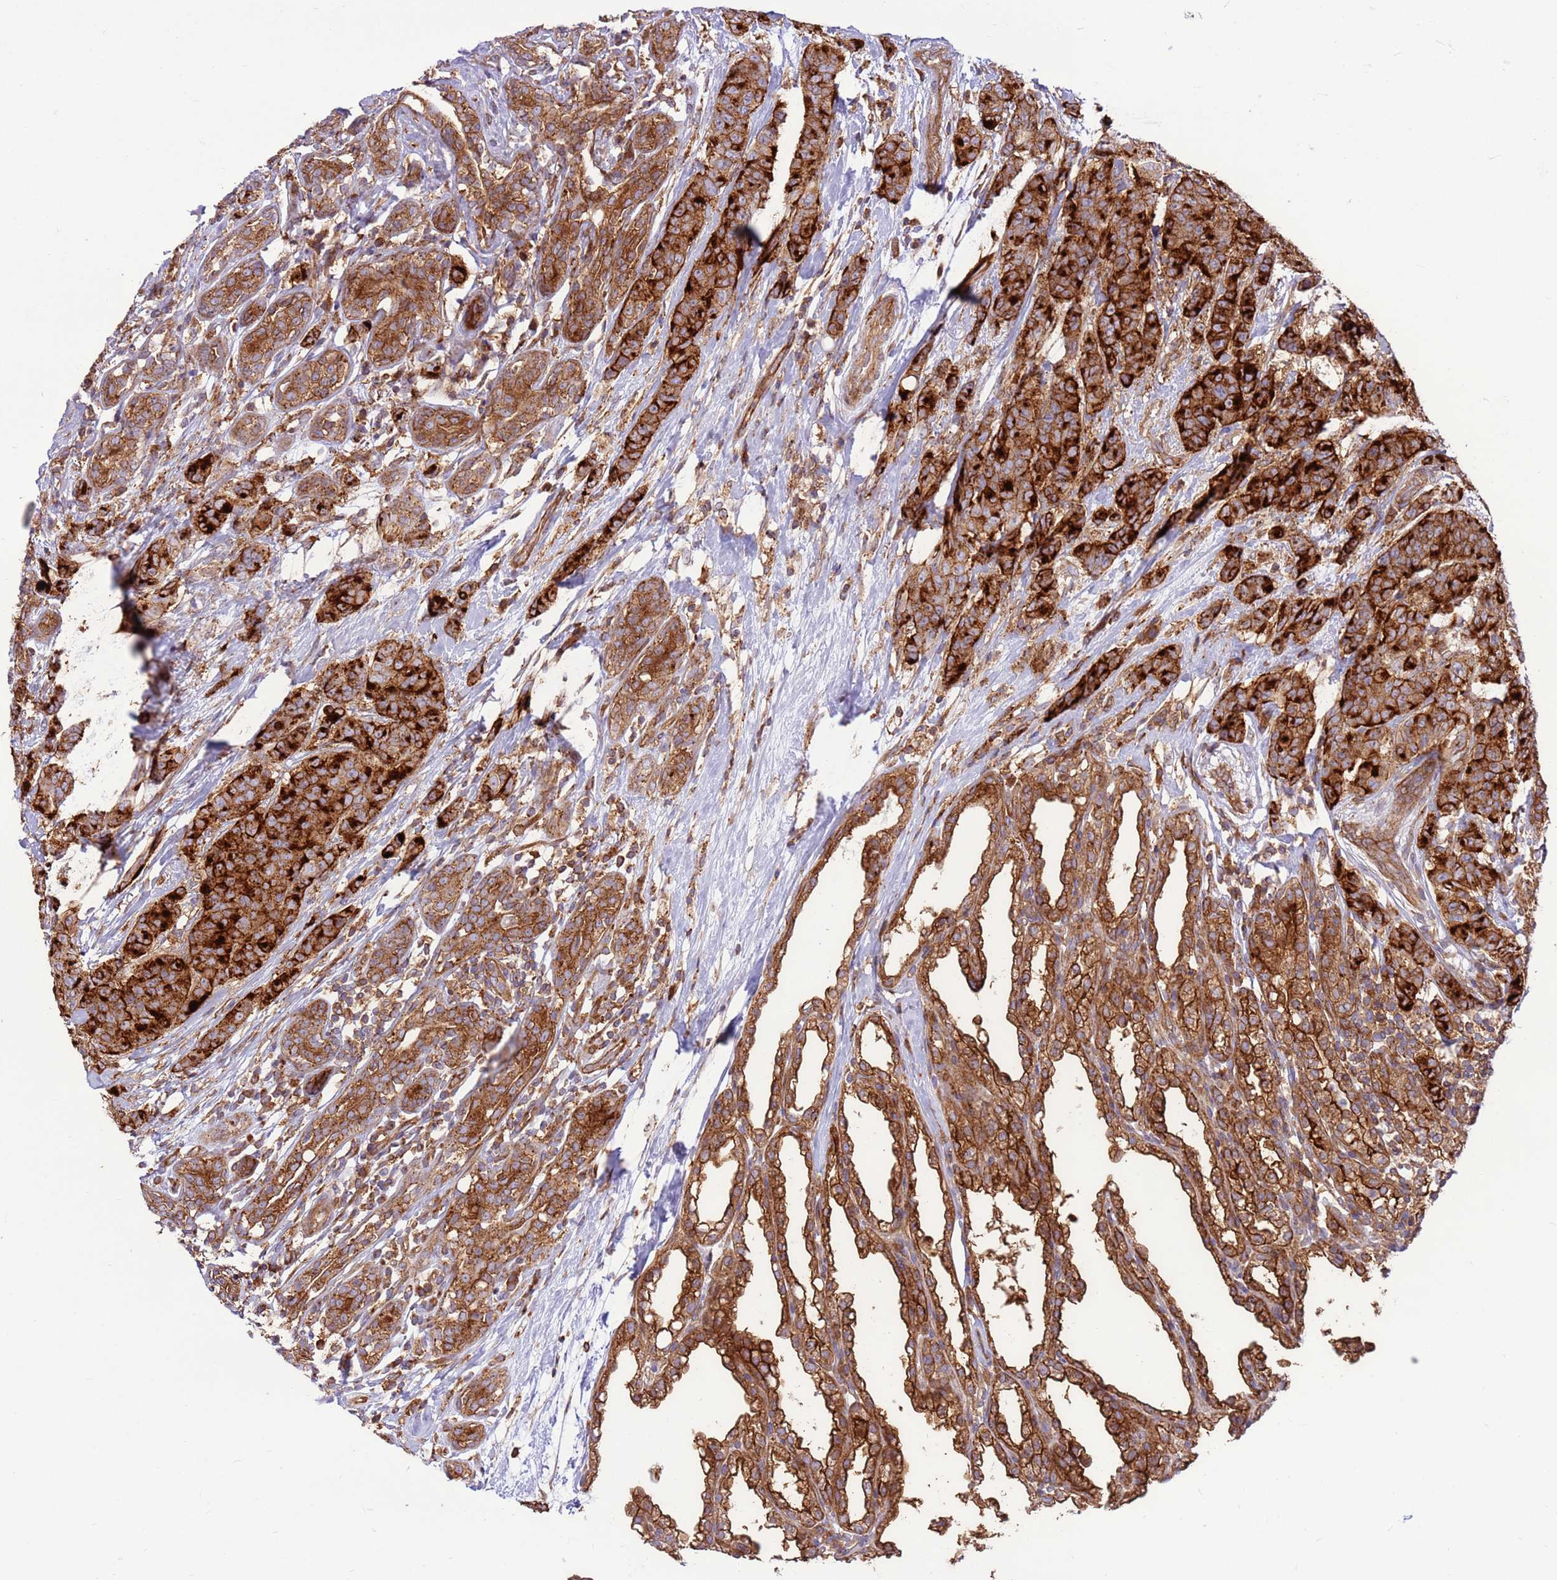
{"staining": {"intensity": "strong", "quantity": ">75%", "location": "cytoplasmic/membranous"}, "tissue": "breast cancer", "cell_type": "Tumor cells", "image_type": "cancer", "snomed": [{"axis": "morphology", "description": "Duct carcinoma"}, {"axis": "topography", "description": "Breast"}], "caption": "Brown immunohistochemical staining in intraductal carcinoma (breast) exhibits strong cytoplasmic/membranous expression in about >75% of tumor cells. Nuclei are stained in blue.", "gene": "DDX19B", "patient": {"sex": "female", "age": 40}}